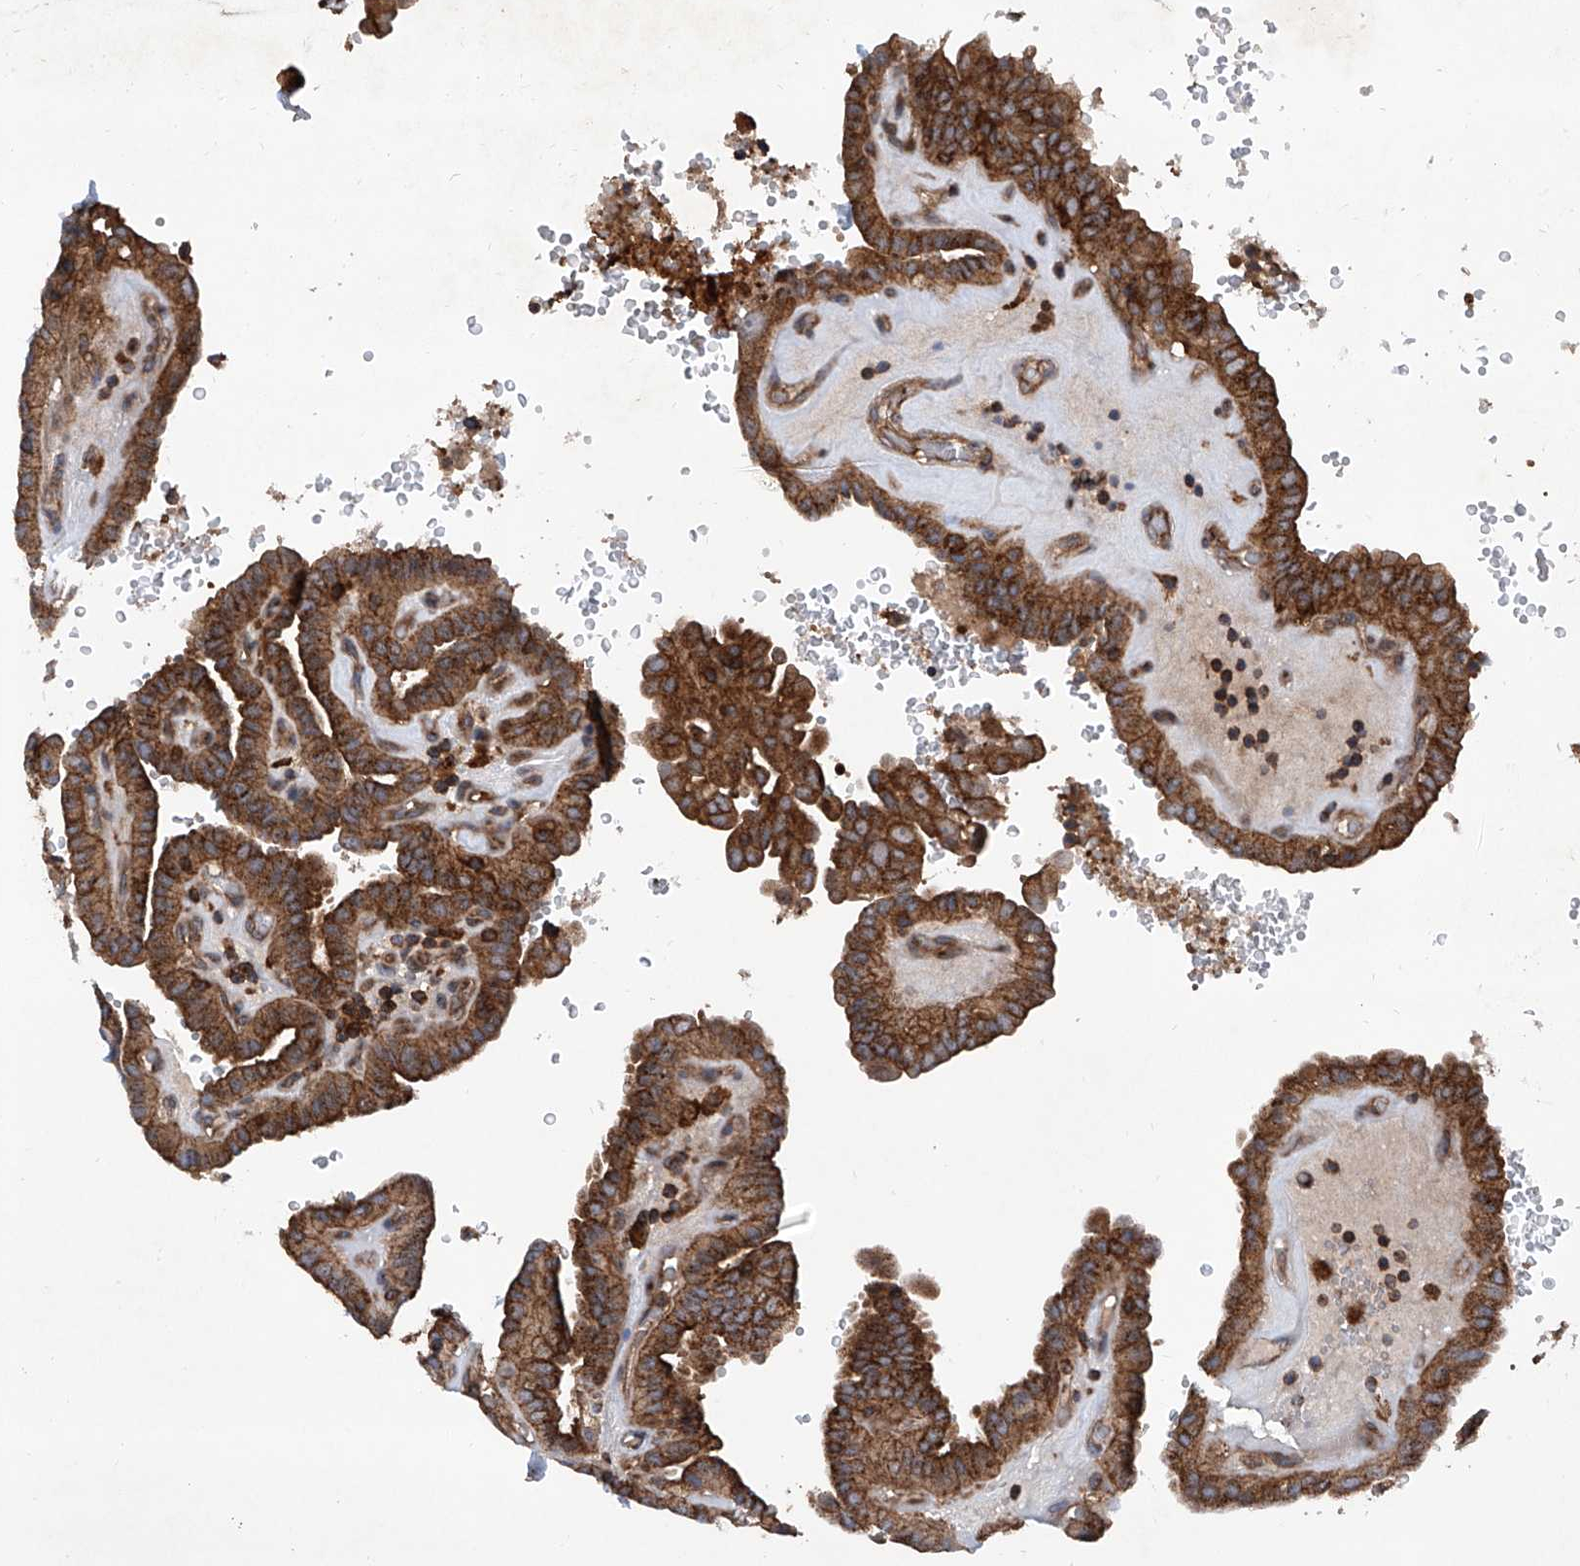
{"staining": {"intensity": "strong", "quantity": ">75%", "location": "cytoplasmic/membranous"}, "tissue": "thyroid cancer", "cell_type": "Tumor cells", "image_type": "cancer", "snomed": [{"axis": "morphology", "description": "Papillary adenocarcinoma, NOS"}, {"axis": "topography", "description": "Thyroid gland"}], "caption": "Brown immunohistochemical staining in human thyroid papillary adenocarcinoma shows strong cytoplasmic/membranous staining in about >75% of tumor cells.", "gene": "SMAP1", "patient": {"sex": "male", "age": 77}}